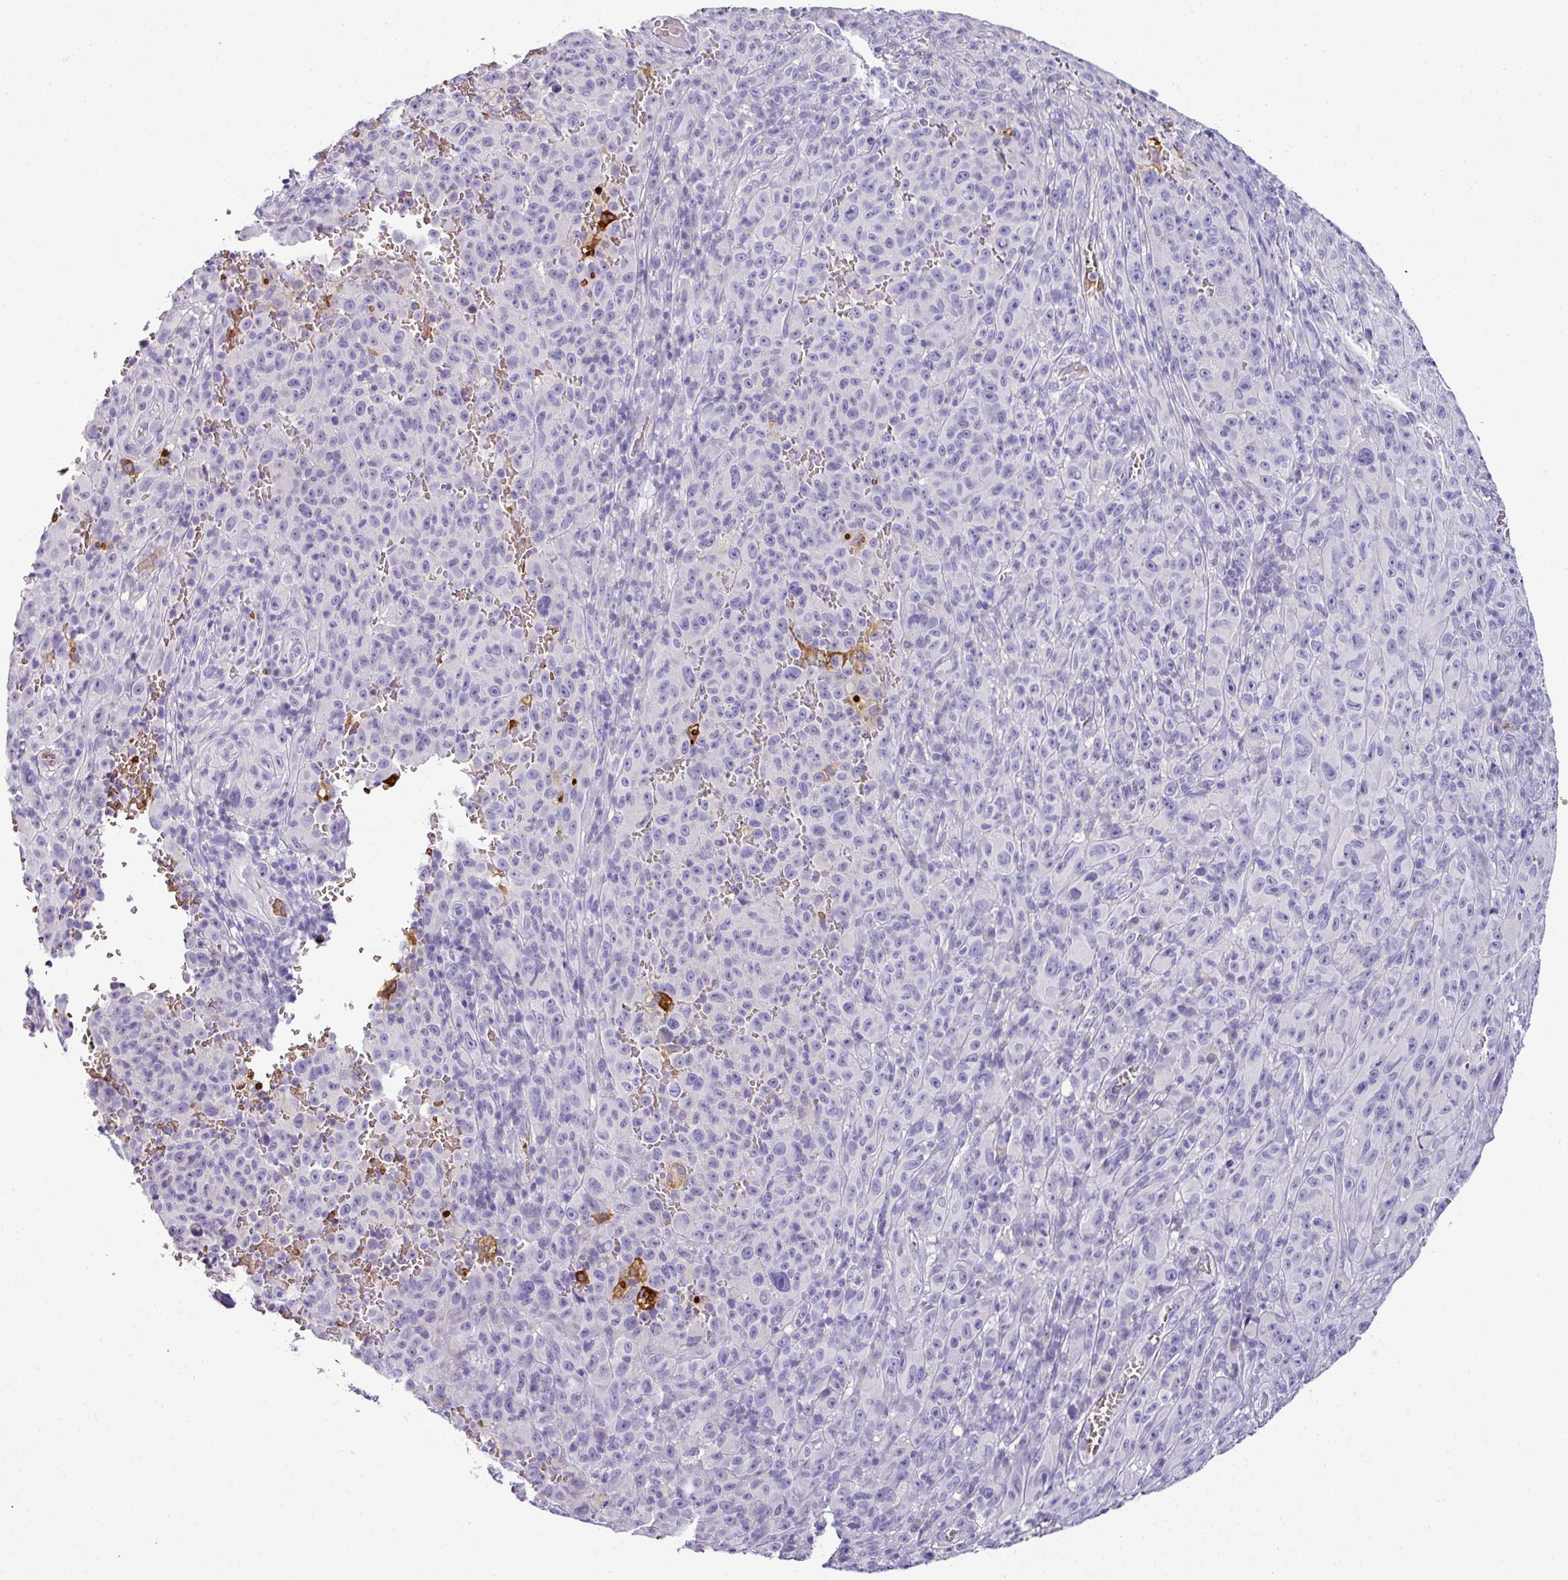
{"staining": {"intensity": "negative", "quantity": "none", "location": "none"}, "tissue": "melanoma", "cell_type": "Tumor cells", "image_type": "cancer", "snomed": [{"axis": "morphology", "description": "Malignant melanoma, NOS"}, {"axis": "topography", "description": "Skin"}], "caption": "Tumor cells are negative for protein expression in human melanoma.", "gene": "NAPSA", "patient": {"sex": "female", "age": 82}}